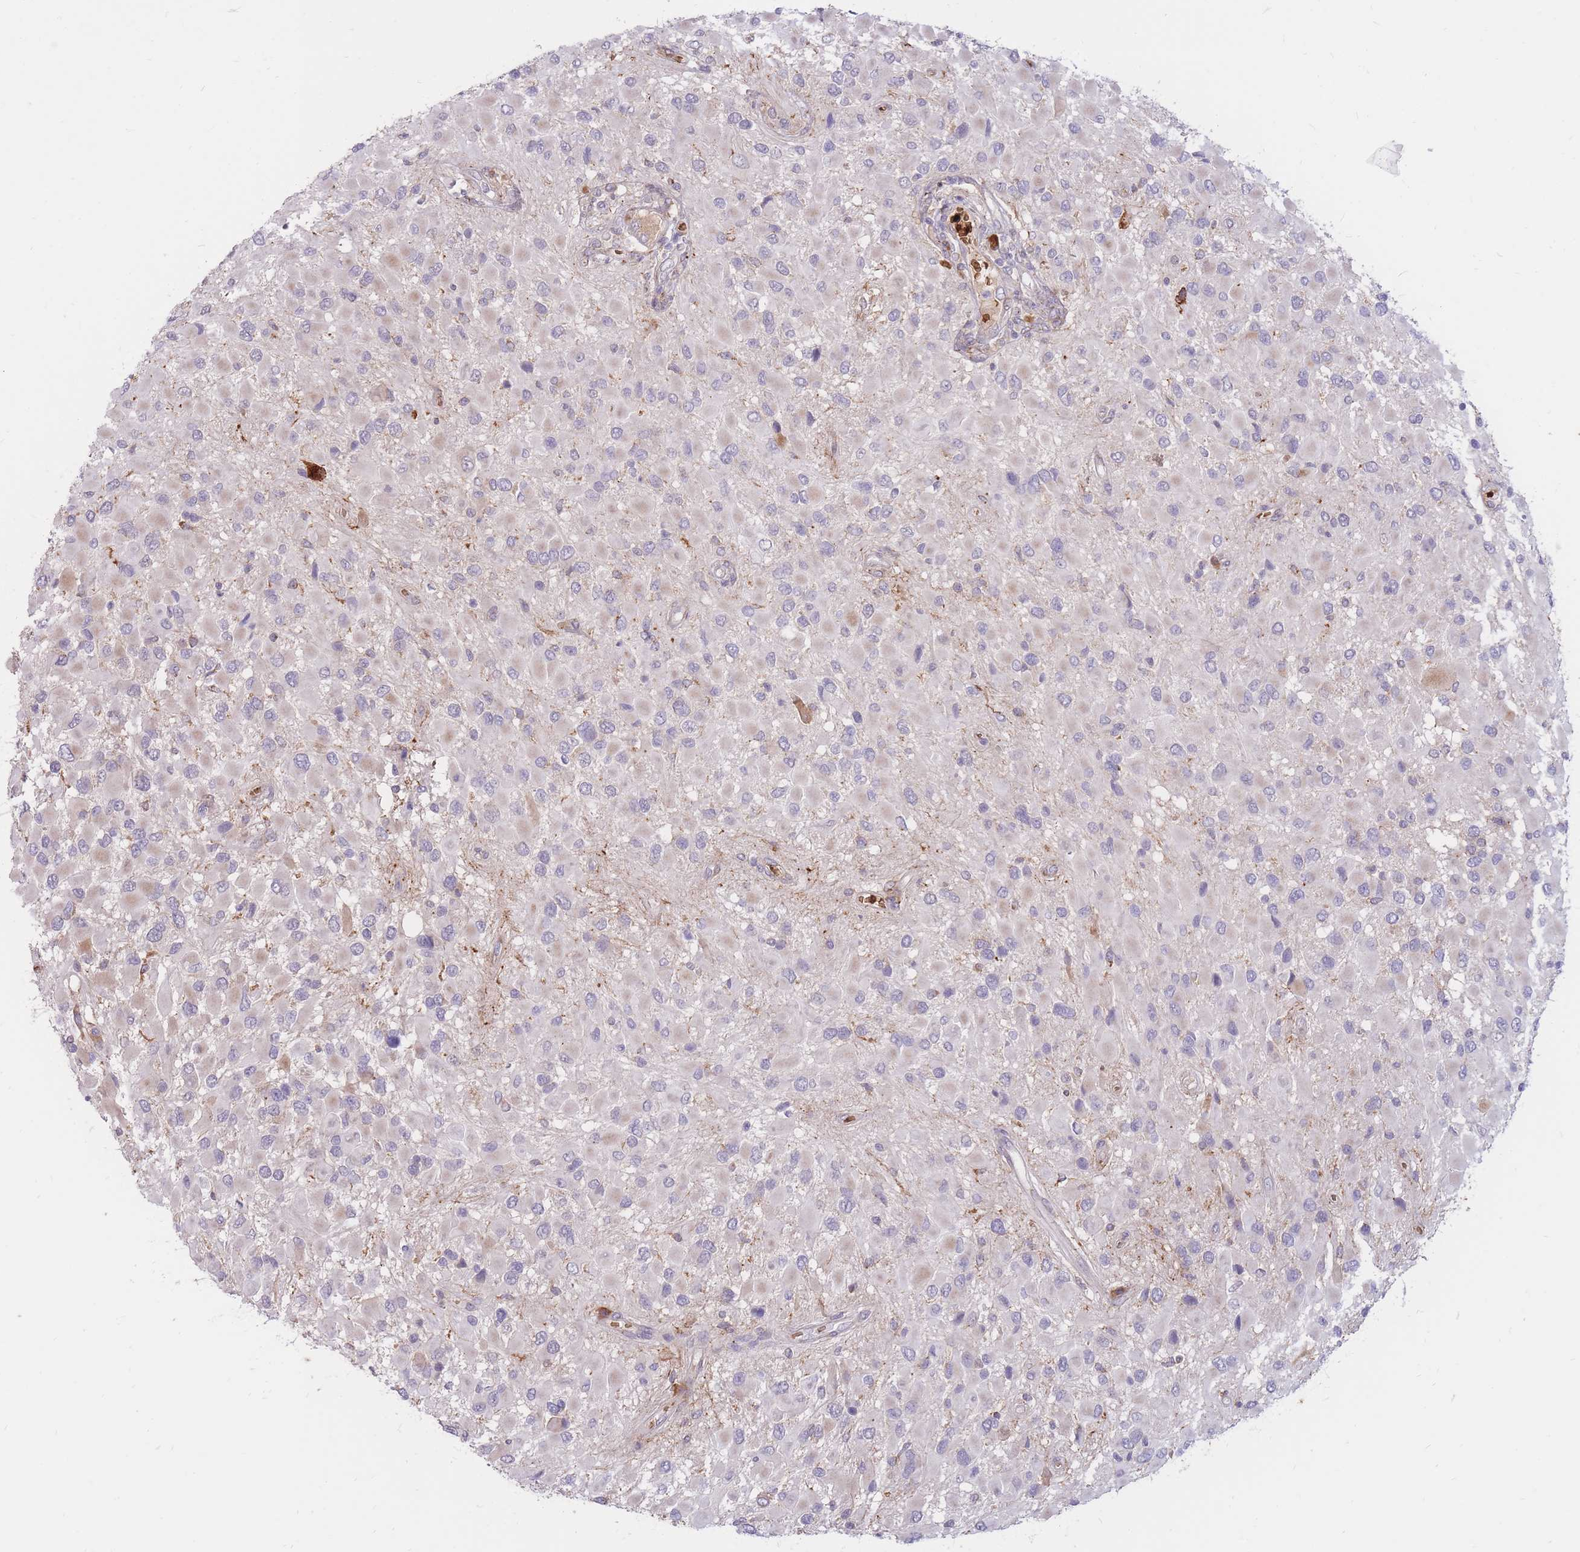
{"staining": {"intensity": "negative", "quantity": "none", "location": "none"}, "tissue": "glioma", "cell_type": "Tumor cells", "image_type": "cancer", "snomed": [{"axis": "morphology", "description": "Glioma, malignant, High grade"}, {"axis": "topography", "description": "Brain"}], "caption": "The IHC image has no significant positivity in tumor cells of glioma tissue.", "gene": "ATP10D", "patient": {"sex": "male", "age": 53}}